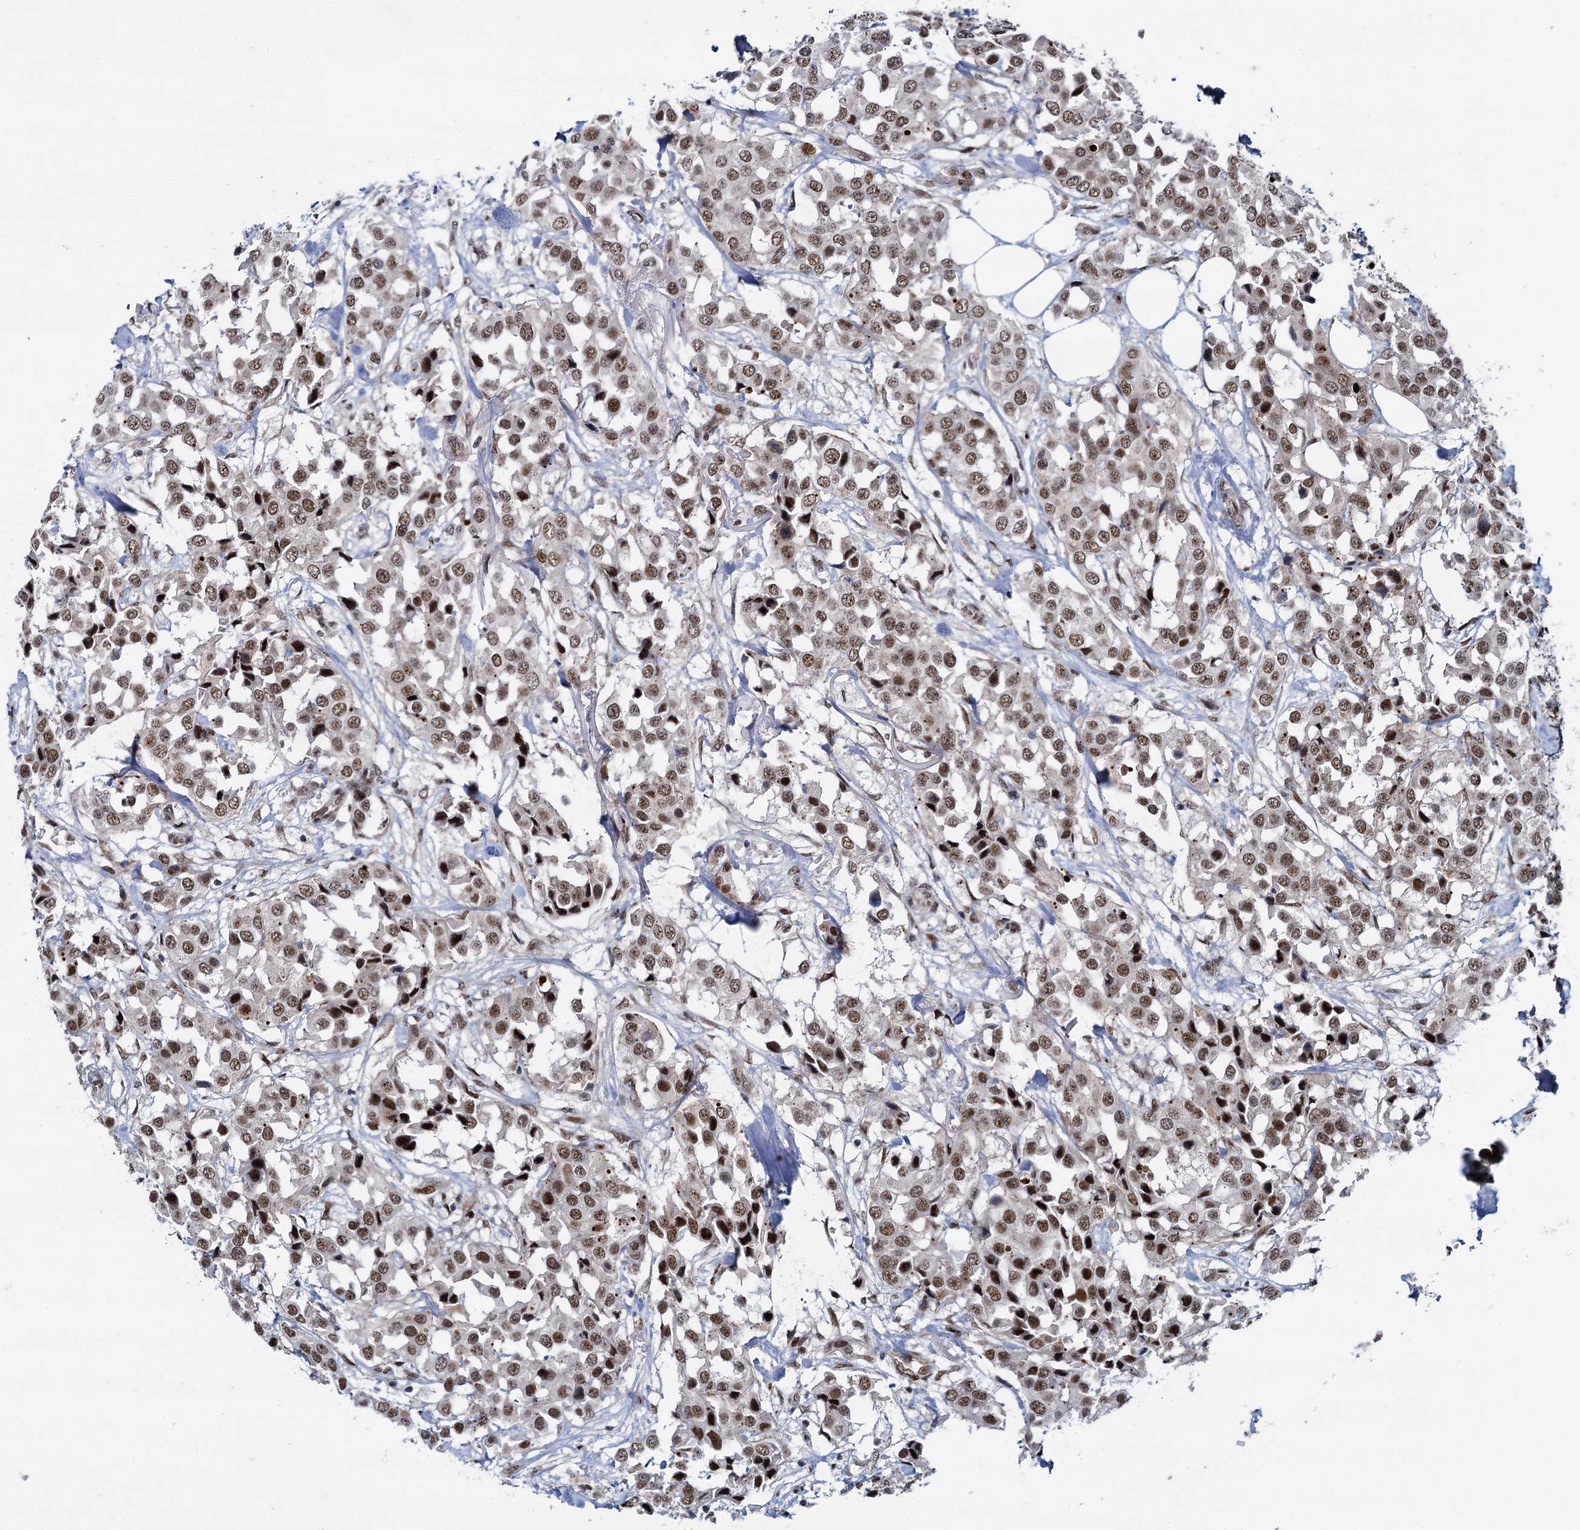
{"staining": {"intensity": "moderate", "quantity": ">75%", "location": "nuclear"}, "tissue": "breast cancer", "cell_type": "Tumor cells", "image_type": "cancer", "snomed": [{"axis": "morphology", "description": "Duct carcinoma"}, {"axis": "topography", "description": "Breast"}], "caption": "A brown stain shows moderate nuclear staining of a protein in breast cancer tumor cells.", "gene": "RUFY2", "patient": {"sex": "female", "age": 80}}